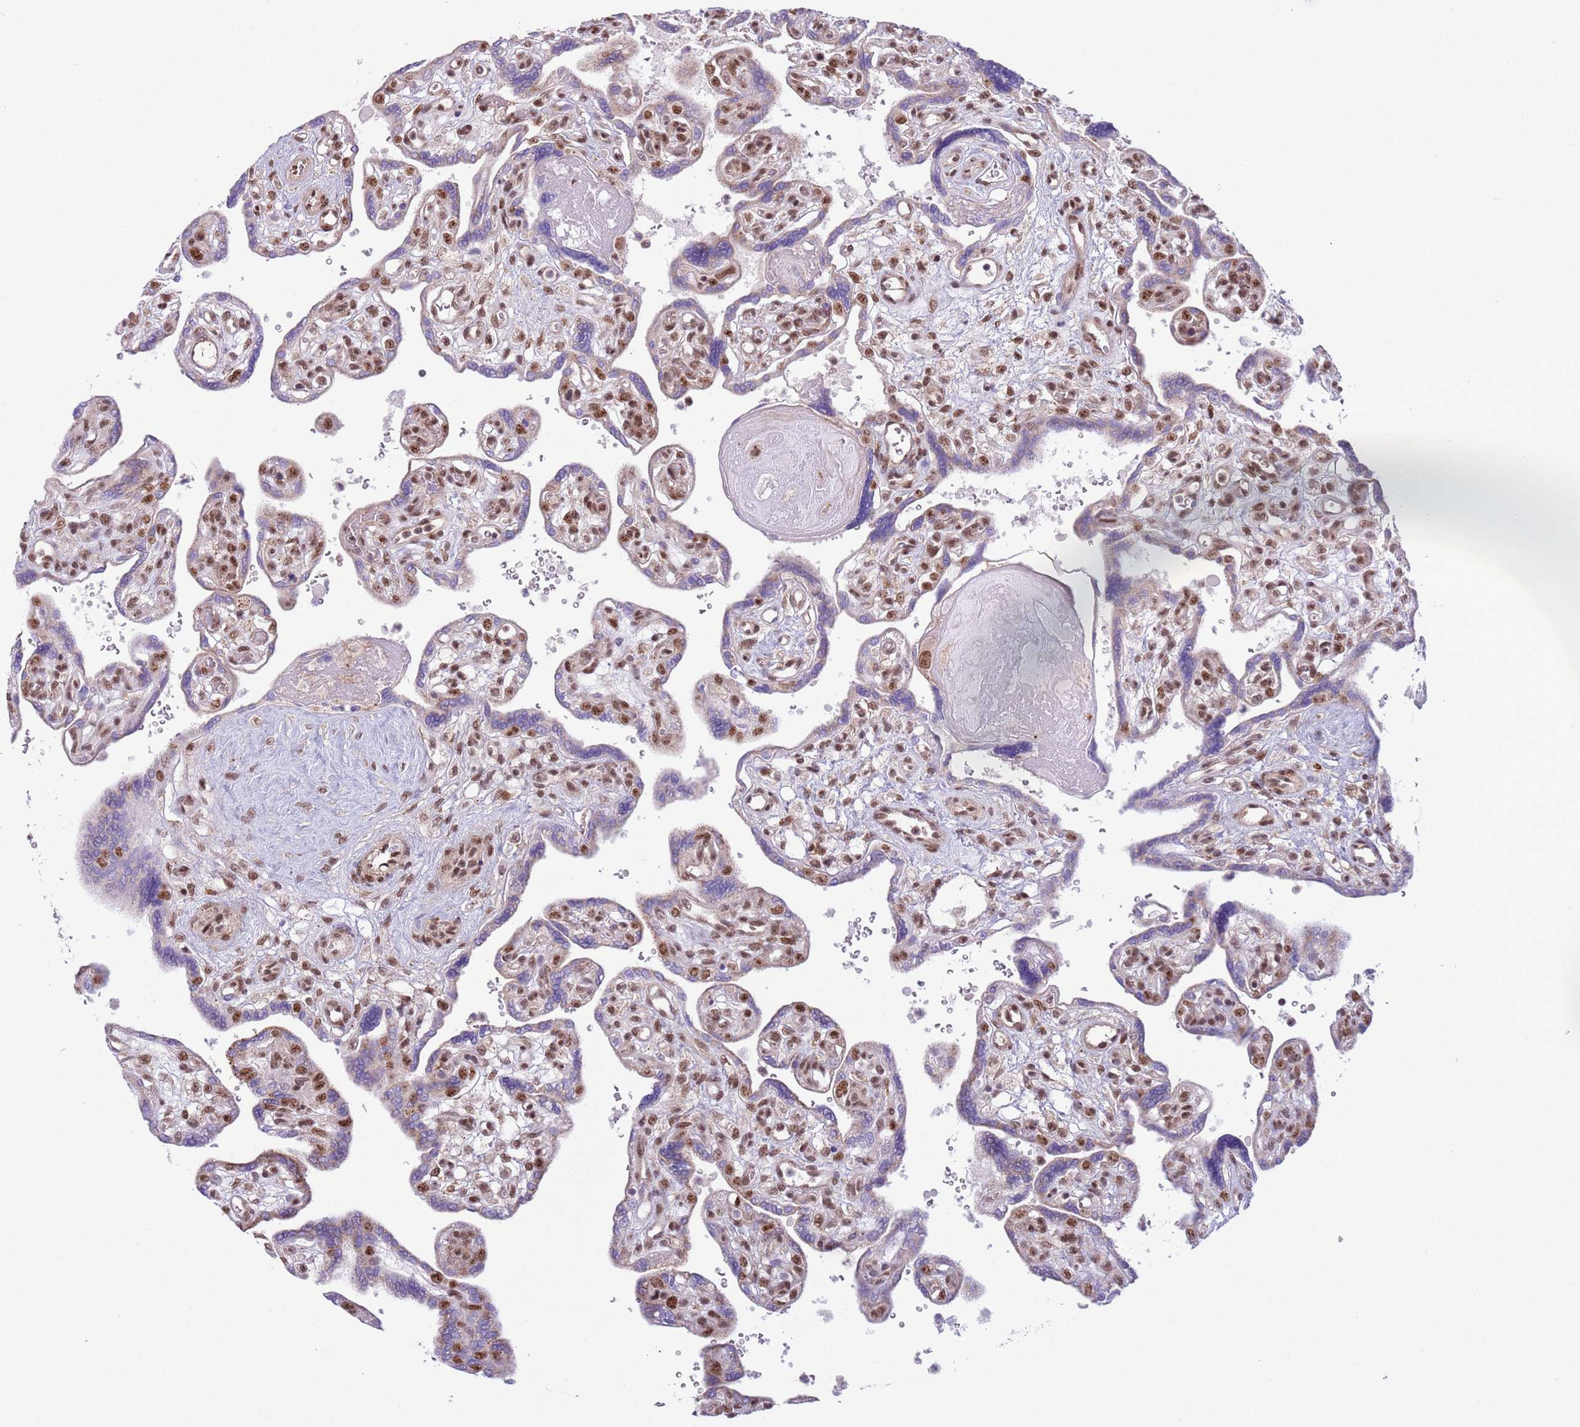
{"staining": {"intensity": "negative", "quantity": "none", "location": "none"}, "tissue": "placenta", "cell_type": "Trophoblastic cells", "image_type": "normal", "snomed": [{"axis": "morphology", "description": "Normal tissue, NOS"}, {"axis": "topography", "description": "Placenta"}], "caption": "Photomicrograph shows no protein expression in trophoblastic cells of unremarkable placenta.", "gene": "SIPA1L3", "patient": {"sex": "female", "age": 39}}